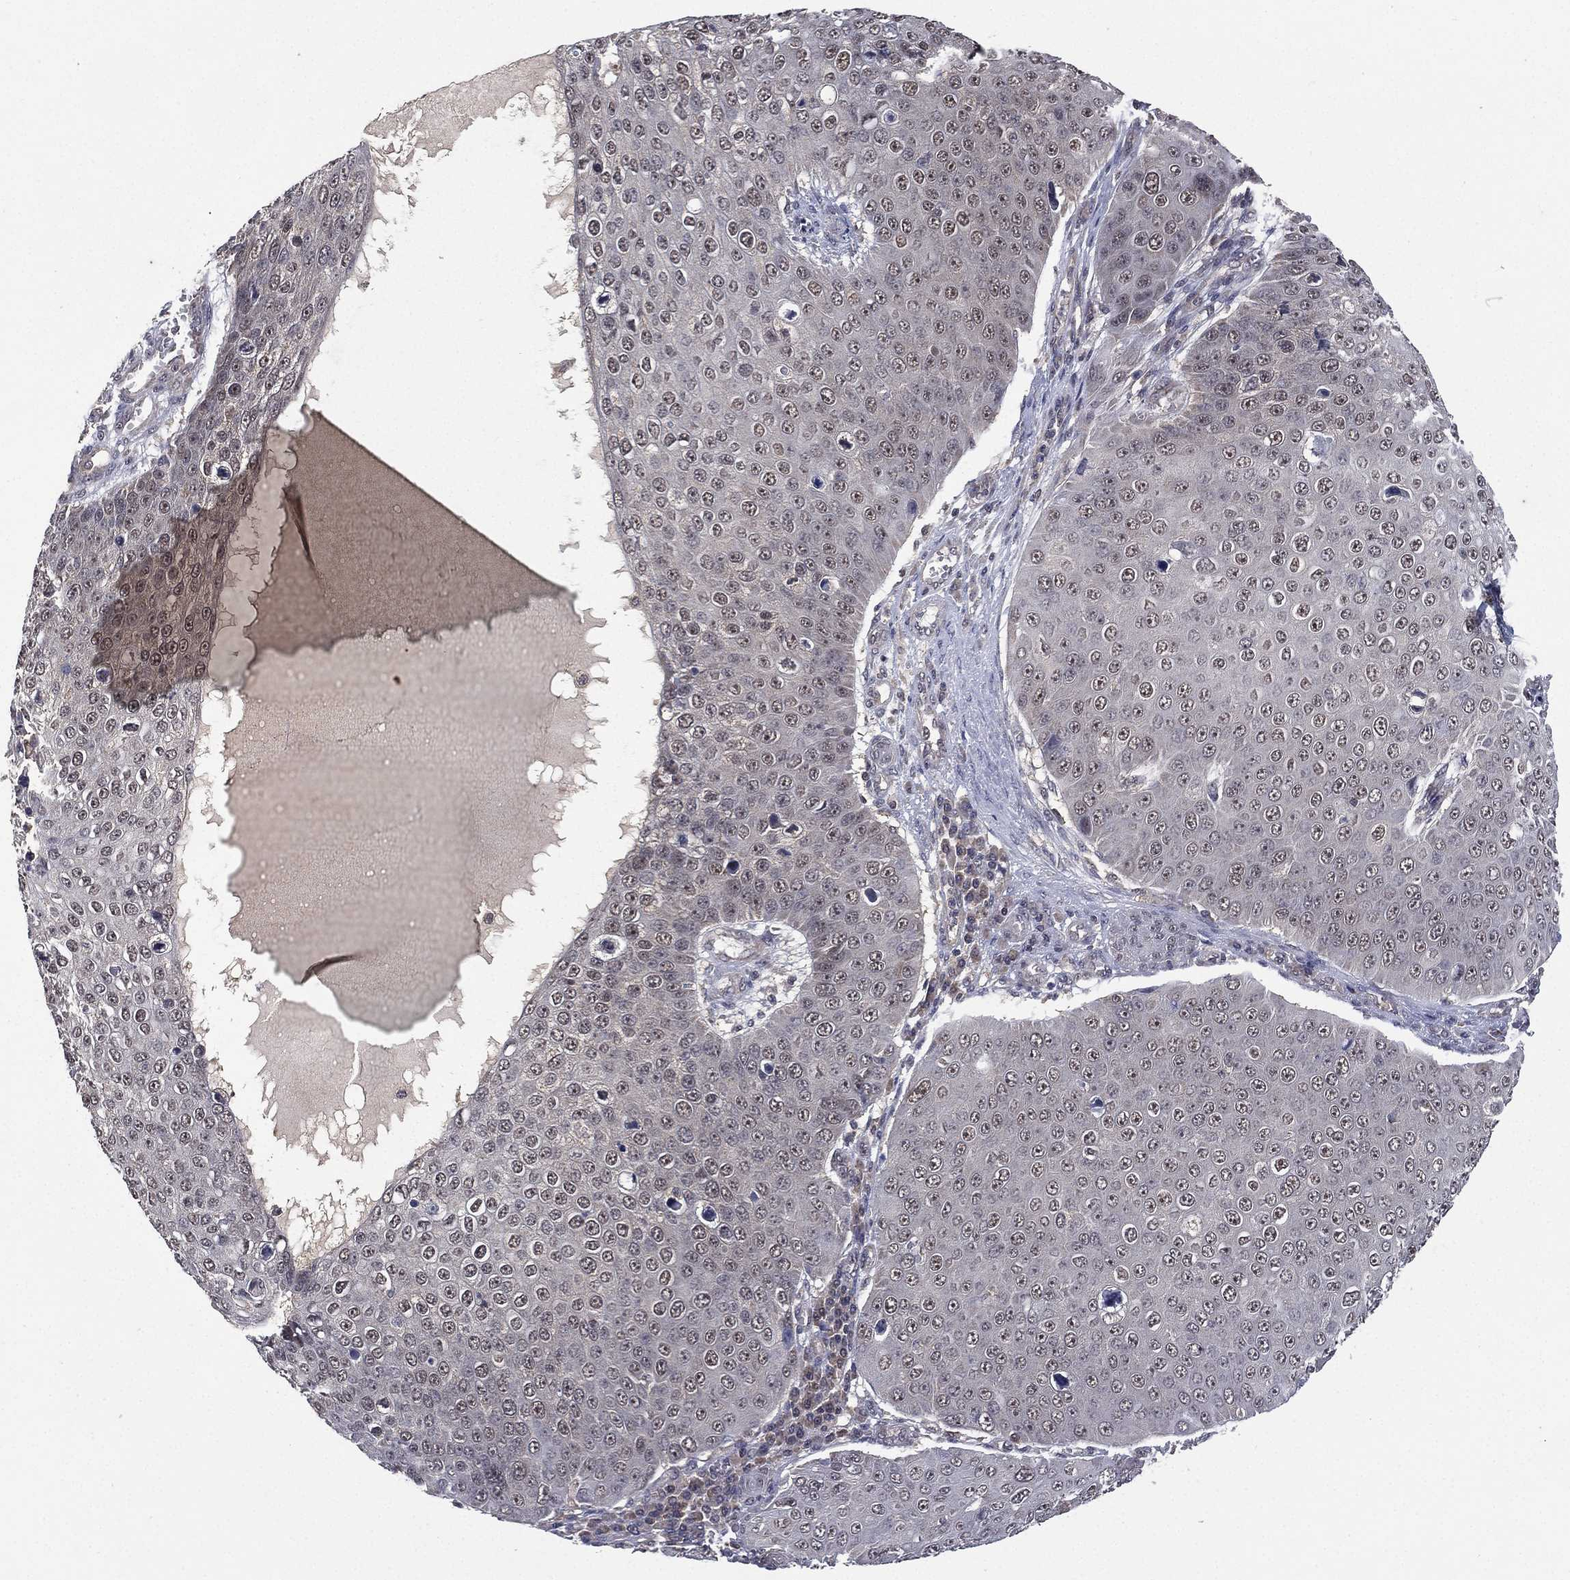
{"staining": {"intensity": "moderate", "quantity": "25%-75%", "location": "nuclear"}, "tissue": "skin cancer", "cell_type": "Tumor cells", "image_type": "cancer", "snomed": [{"axis": "morphology", "description": "Squamous cell carcinoma, NOS"}, {"axis": "topography", "description": "Skin"}], "caption": "Protein expression analysis of human skin cancer reveals moderate nuclear expression in approximately 25%-75% of tumor cells.", "gene": "NELFCD", "patient": {"sex": "male", "age": 71}}